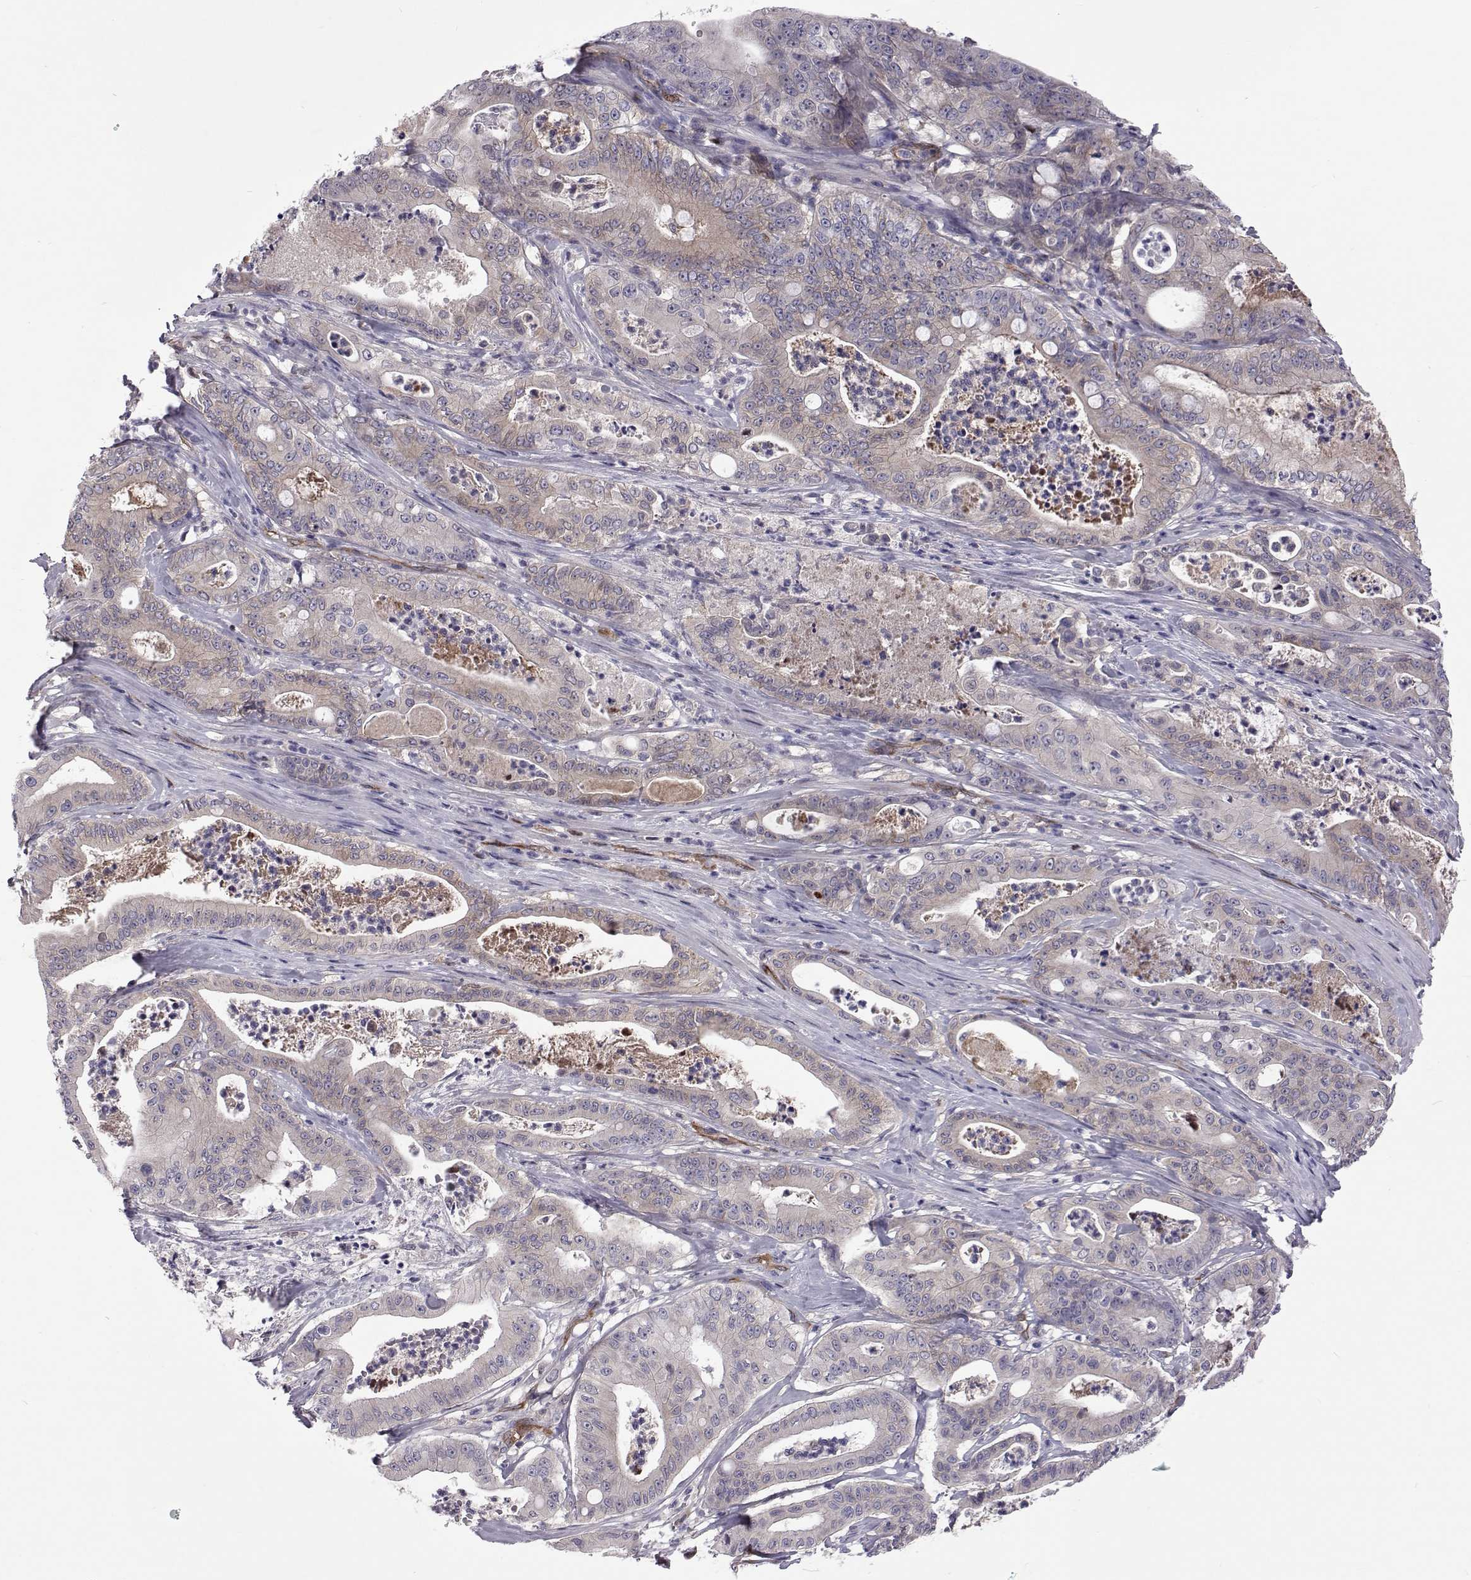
{"staining": {"intensity": "negative", "quantity": "none", "location": "none"}, "tissue": "pancreatic cancer", "cell_type": "Tumor cells", "image_type": "cancer", "snomed": [{"axis": "morphology", "description": "Adenocarcinoma, NOS"}, {"axis": "topography", "description": "Pancreas"}], "caption": "The immunohistochemistry micrograph has no significant expression in tumor cells of adenocarcinoma (pancreatic) tissue. The staining is performed using DAB brown chromogen with nuclei counter-stained in using hematoxylin.", "gene": "TCF15", "patient": {"sex": "male", "age": 71}}